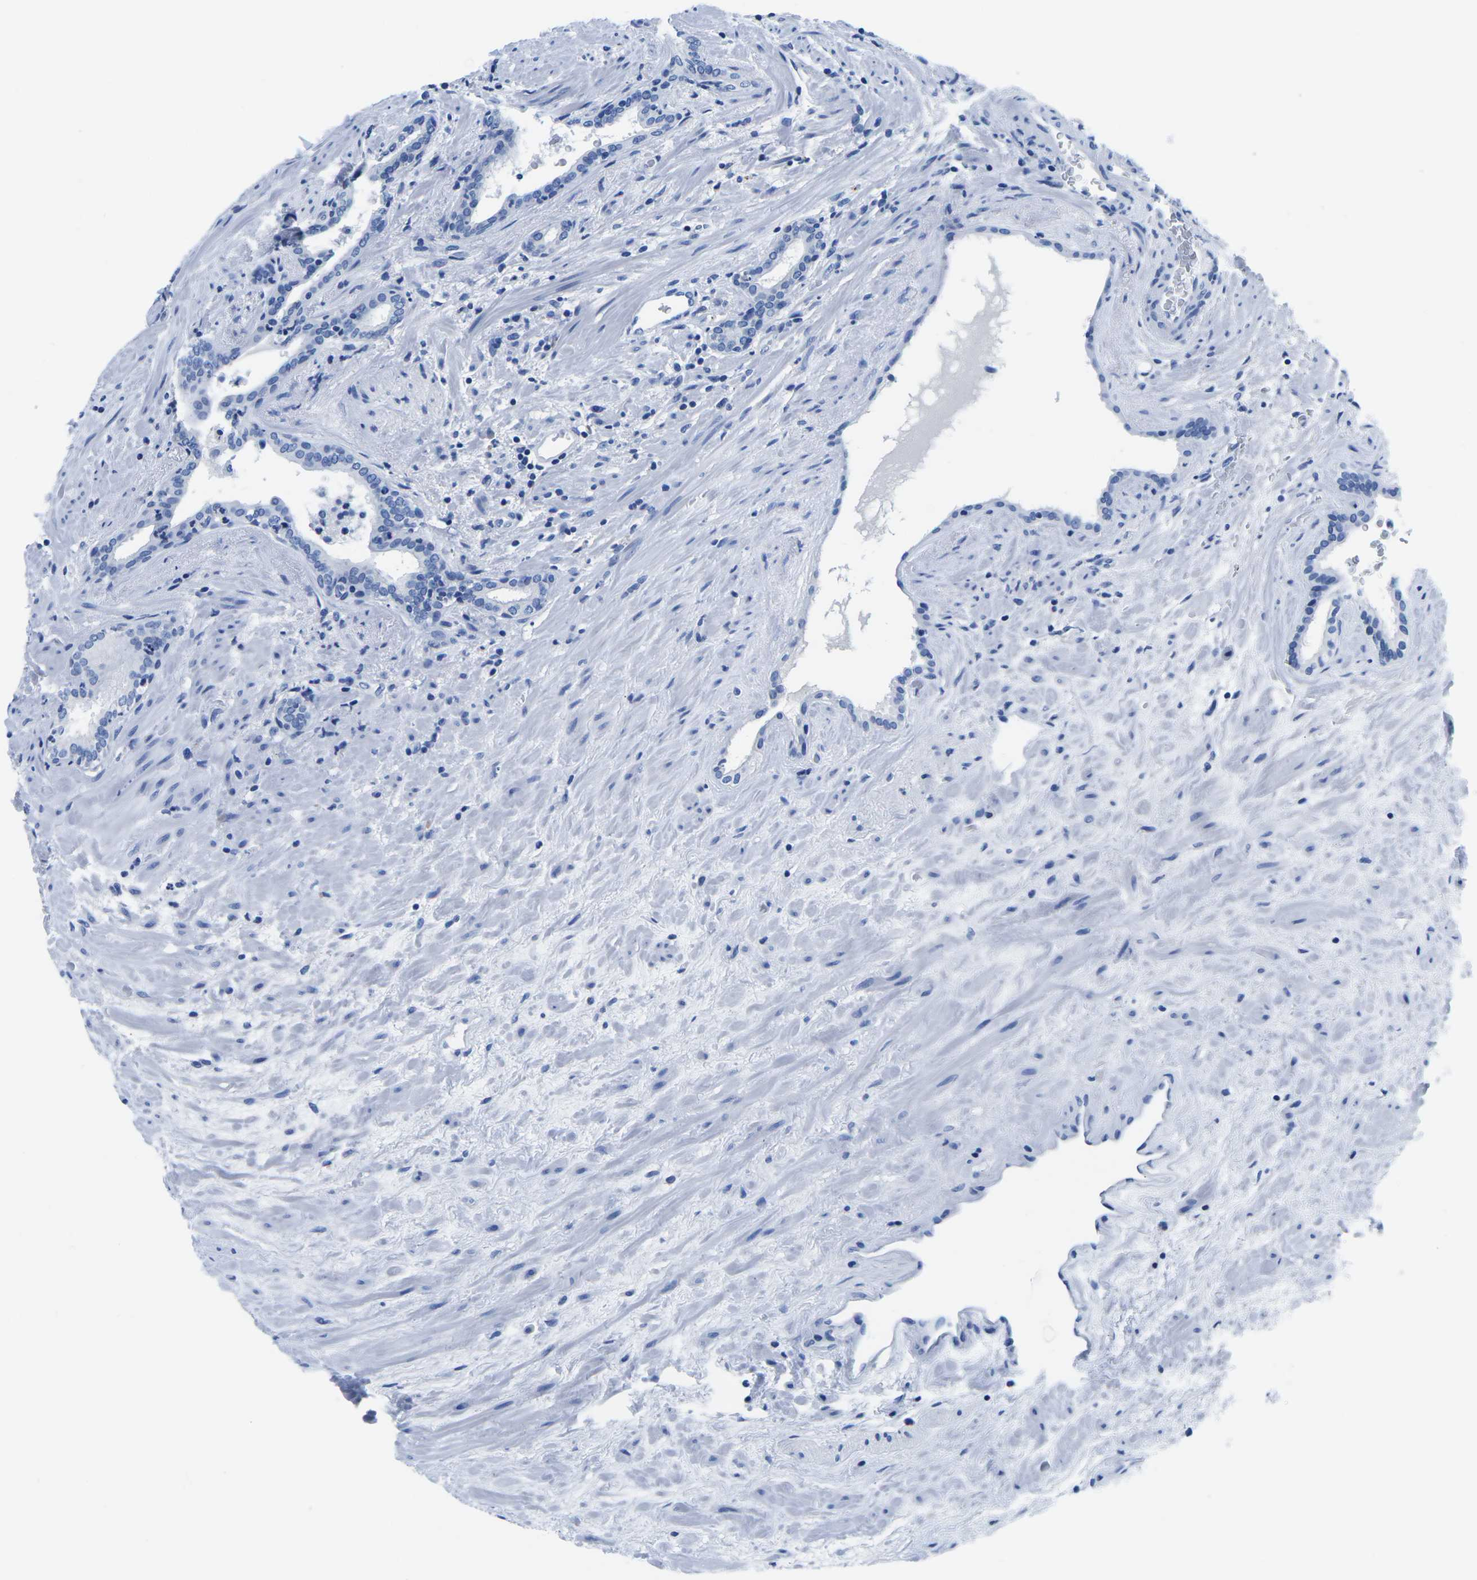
{"staining": {"intensity": "negative", "quantity": "none", "location": "none"}, "tissue": "prostate cancer", "cell_type": "Tumor cells", "image_type": "cancer", "snomed": [{"axis": "morphology", "description": "Adenocarcinoma, High grade"}, {"axis": "topography", "description": "Prostate"}], "caption": "This is an immunohistochemistry photomicrograph of human prostate cancer. There is no expression in tumor cells.", "gene": "CYP1A2", "patient": {"sex": "male", "age": 71}}